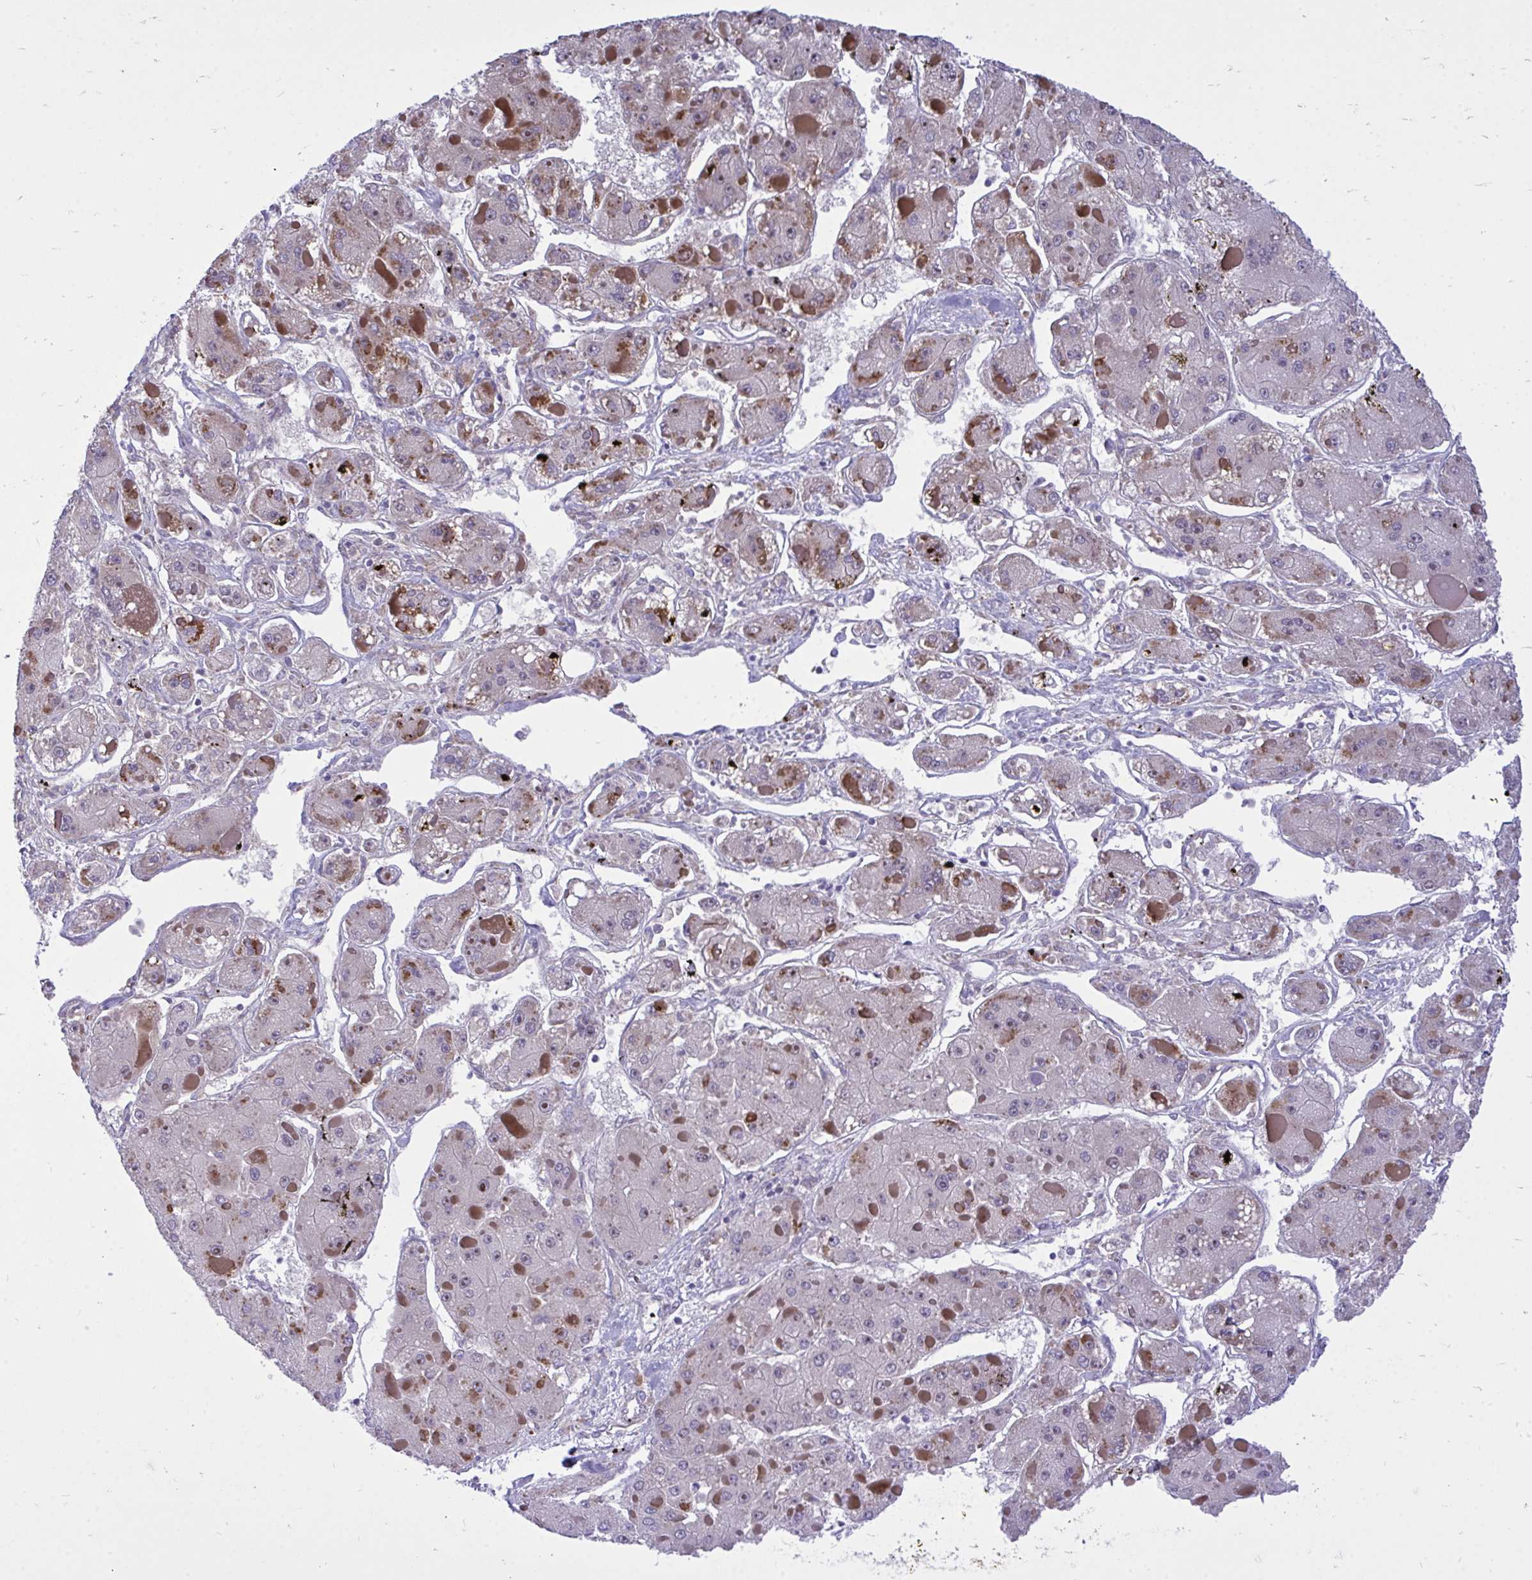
{"staining": {"intensity": "negative", "quantity": "none", "location": "none"}, "tissue": "liver cancer", "cell_type": "Tumor cells", "image_type": "cancer", "snomed": [{"axis": "morphology", "description": "Carcinoma, Hepatocellular, NOS"}, {"axis": "topography", "description": "Liver"}], "caption": "This is a histopathology image of IHC staining of liver cancer (hepatocellular carcinoma), which shows no staining in tumor cells. Nuclei are stained in blue.", "gene": "HMBOX1", "patient": {"sex": "female", "age": 73}}